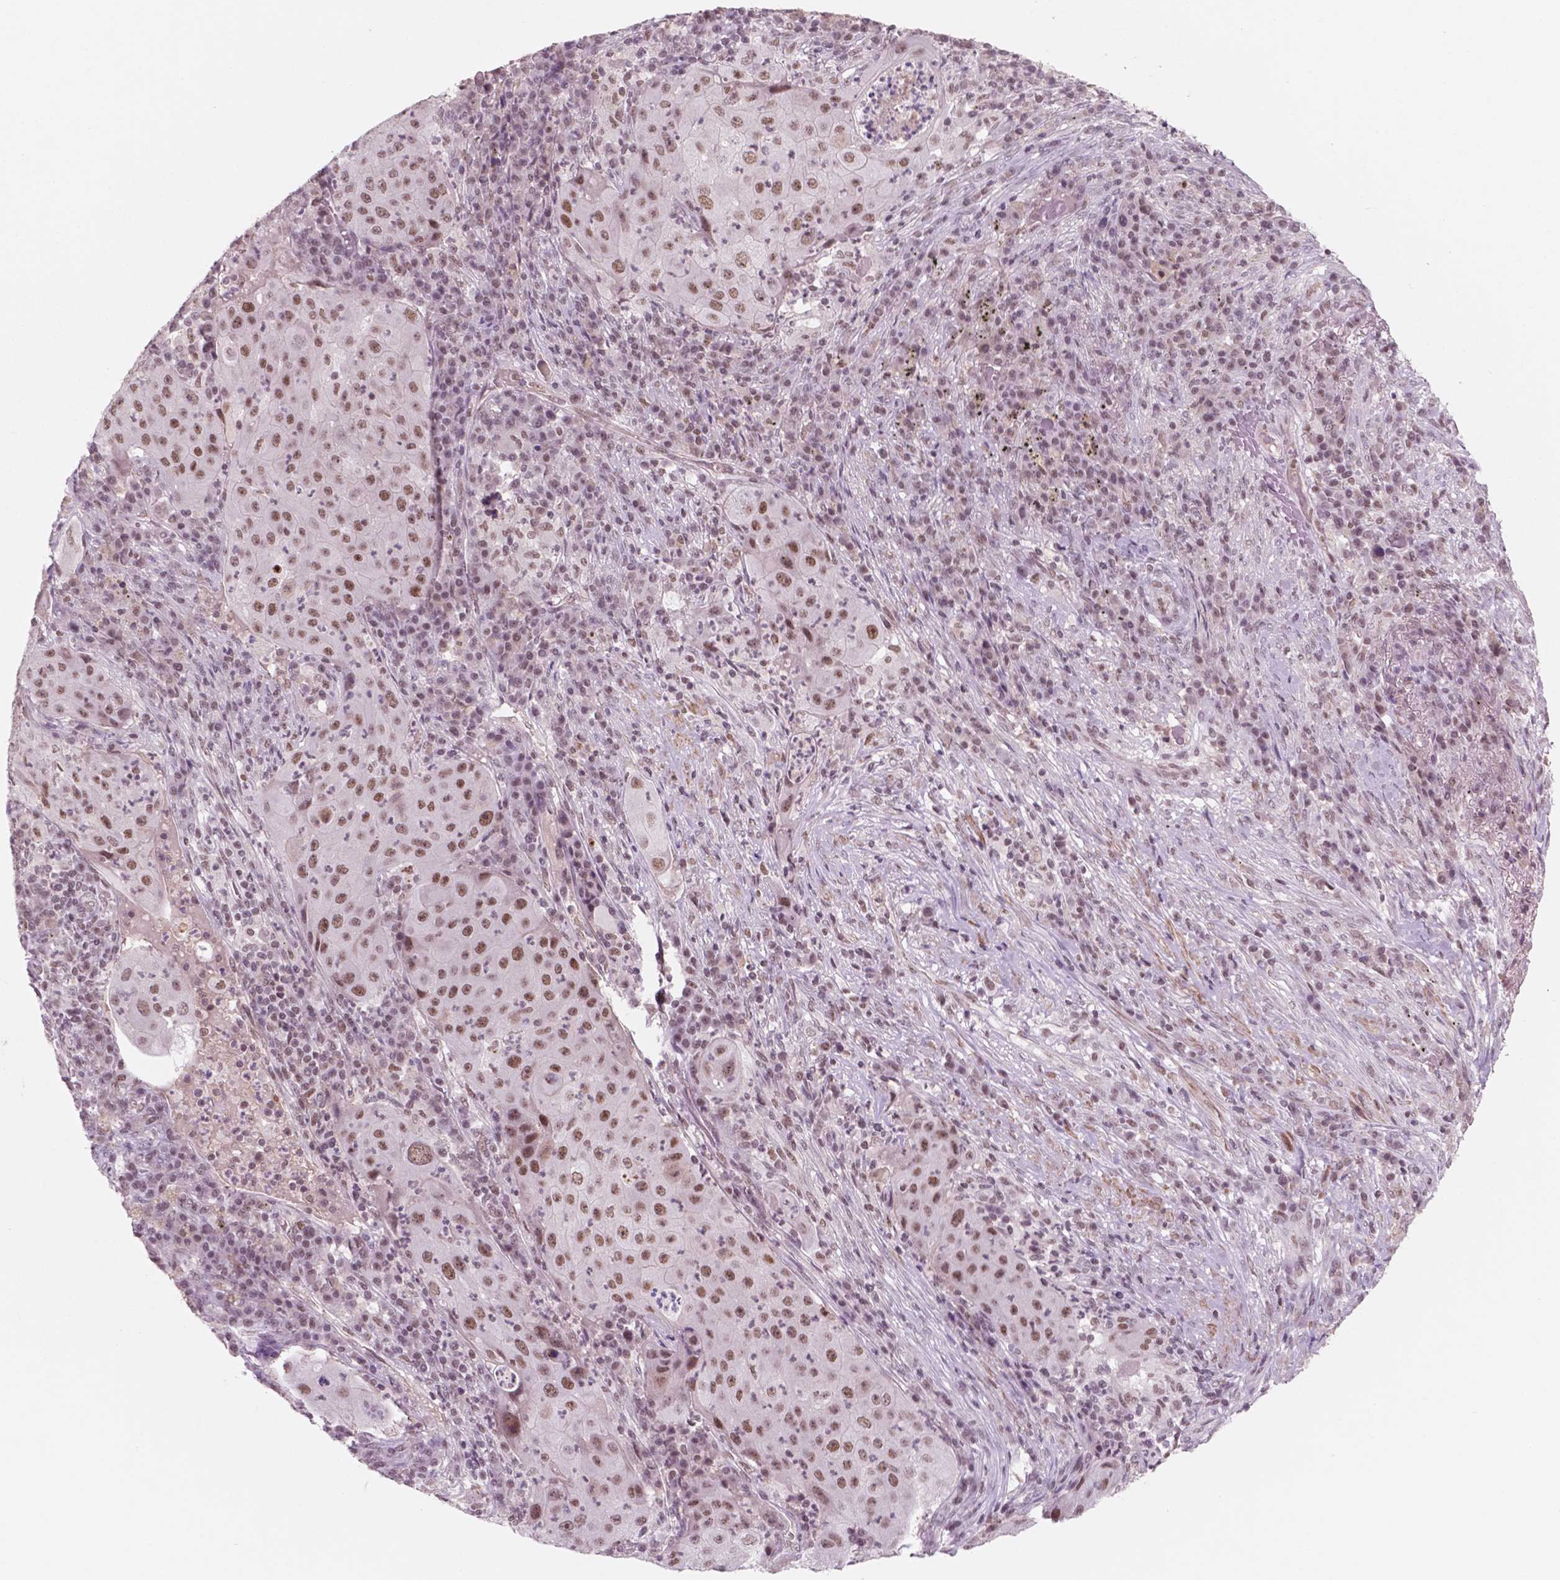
{"staining": {"intensity": "moderate", "quantity": ">75%", "location": "nuclear"}, "tissue": "lung cancer", "cell_type": "Tumor cells", "image_type": "cancer", "snomed": [{"axis": "morphology", "description": "Squamous cell carcinoma, NOS"}, {"axis": "topography", "description": "Lung"}], "caption": "There is medium levels of moderate nuclear staining in tumor cells of lung squamous cell carcinoma, as demonstrated by immunohistochemical staining (brown color).", "gene": "CTR9", "patient": {"sex": "female", "age": 59}}